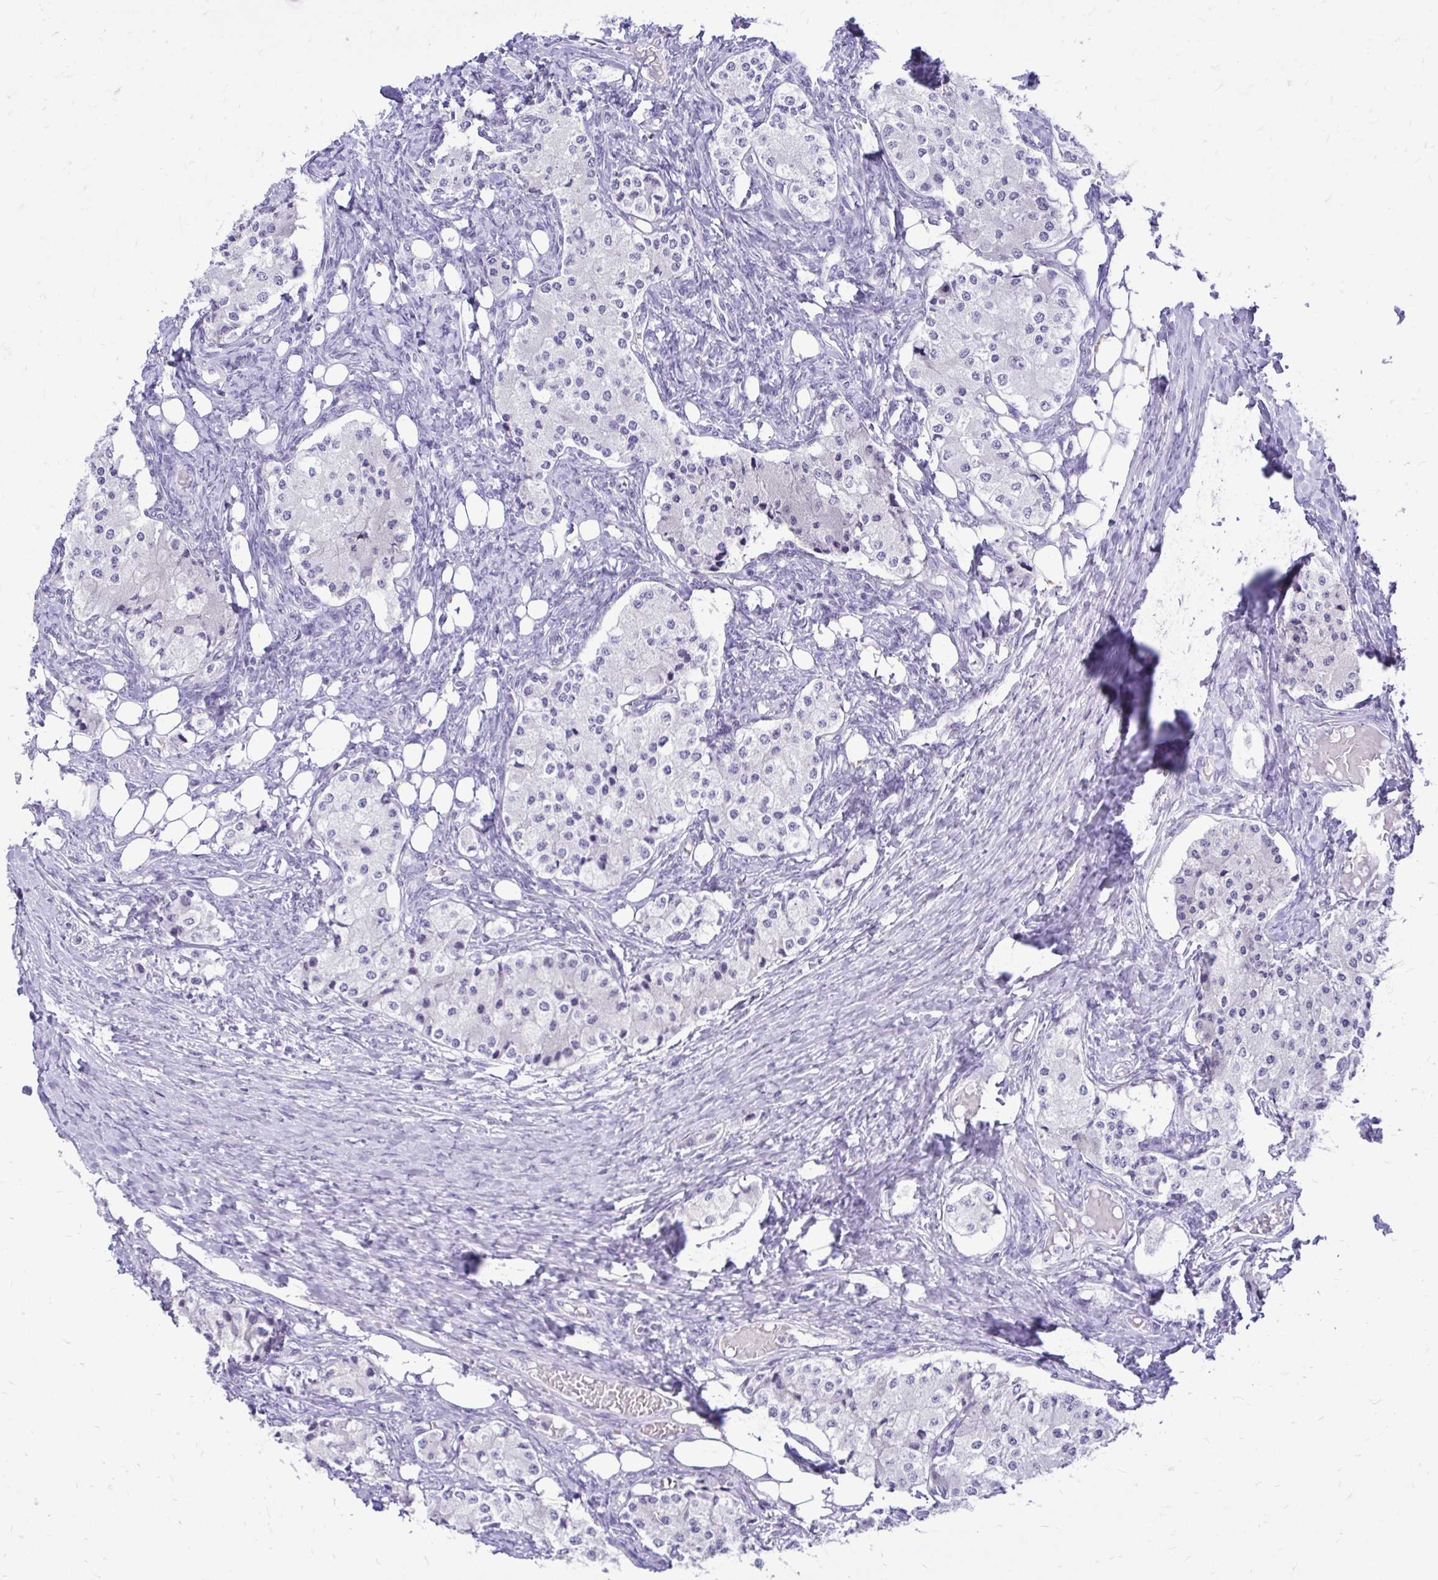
{"staining": {"intensity": "negative", "quantity": "none", "location": "none"}, "tissue": "carcinoid", "cell_type": "Tumor cells", "image_type": "cancer", "snomed": [{"axis": "morphology", "description": "Carcinoid, malignant, NOS"}, {"axis": "topography", "description": "Colon"}], "caption": "DAB (3,3'-diaminobenzidine) immunohistochemical staining of human carcinoid (malignant) reveals no significant staining in tumor cells.", "gene": "NIFK", "patient": {"sex": "female", "age": 52}}